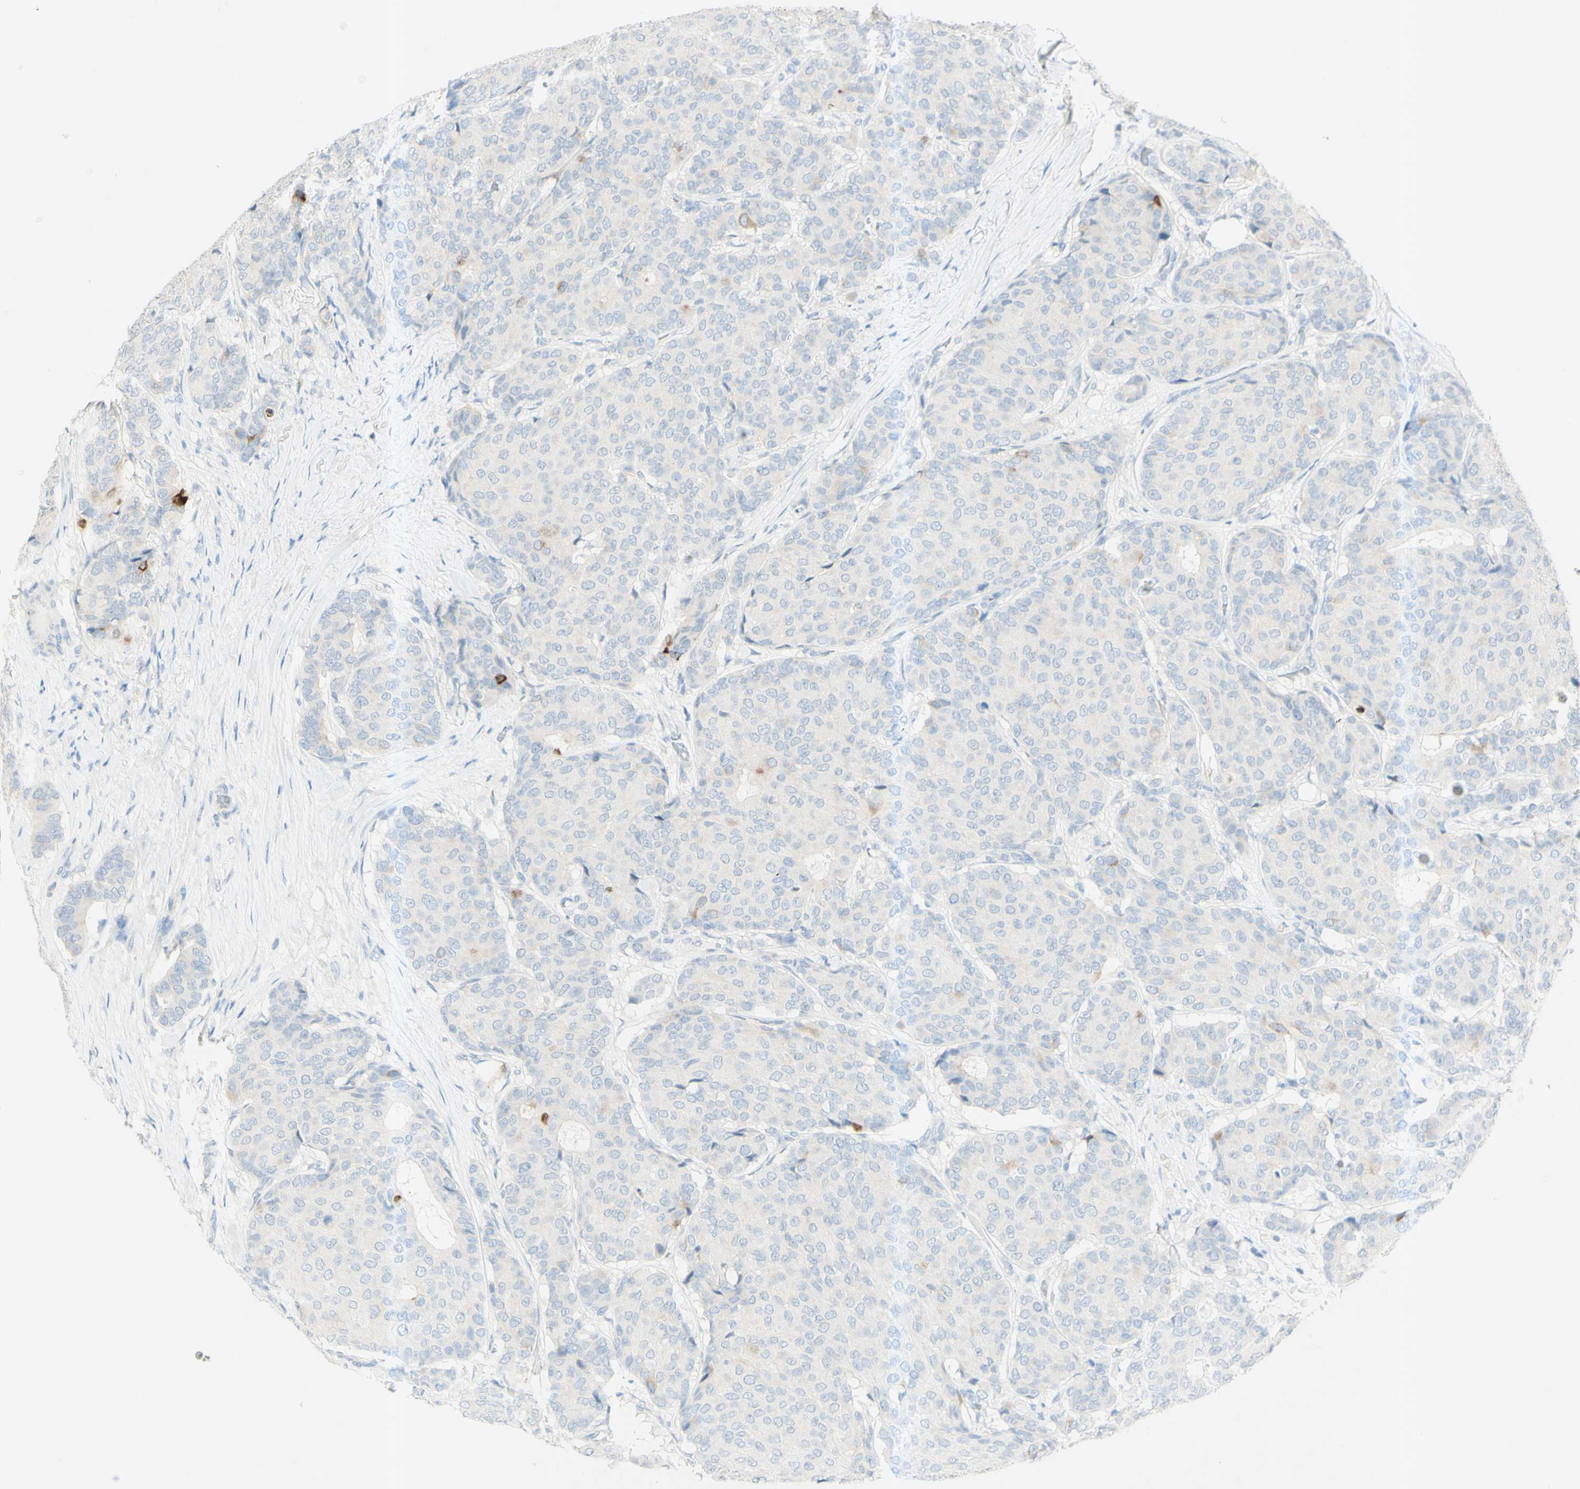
{"staining": {"intensity": "moderate", "quantity": "<25%", "location": "cytoplasmic/membranous"}, "tissue": "breast cancer", "cell_type": "Tumor cells", "image_type": "cancer", "snomed": [{"axis": "morphology", "description": "Duct carcinoma"}, {"axis": "topography", "description": "Breast"}], "caption": "The immunohistochemical stain highlights moderate cytoplasmic/membranous staining in tumor cells of breast invasive ductal carcinoma tissue.", "gene": "GDF15", "patient": {"sex": "female", "age": 75}}